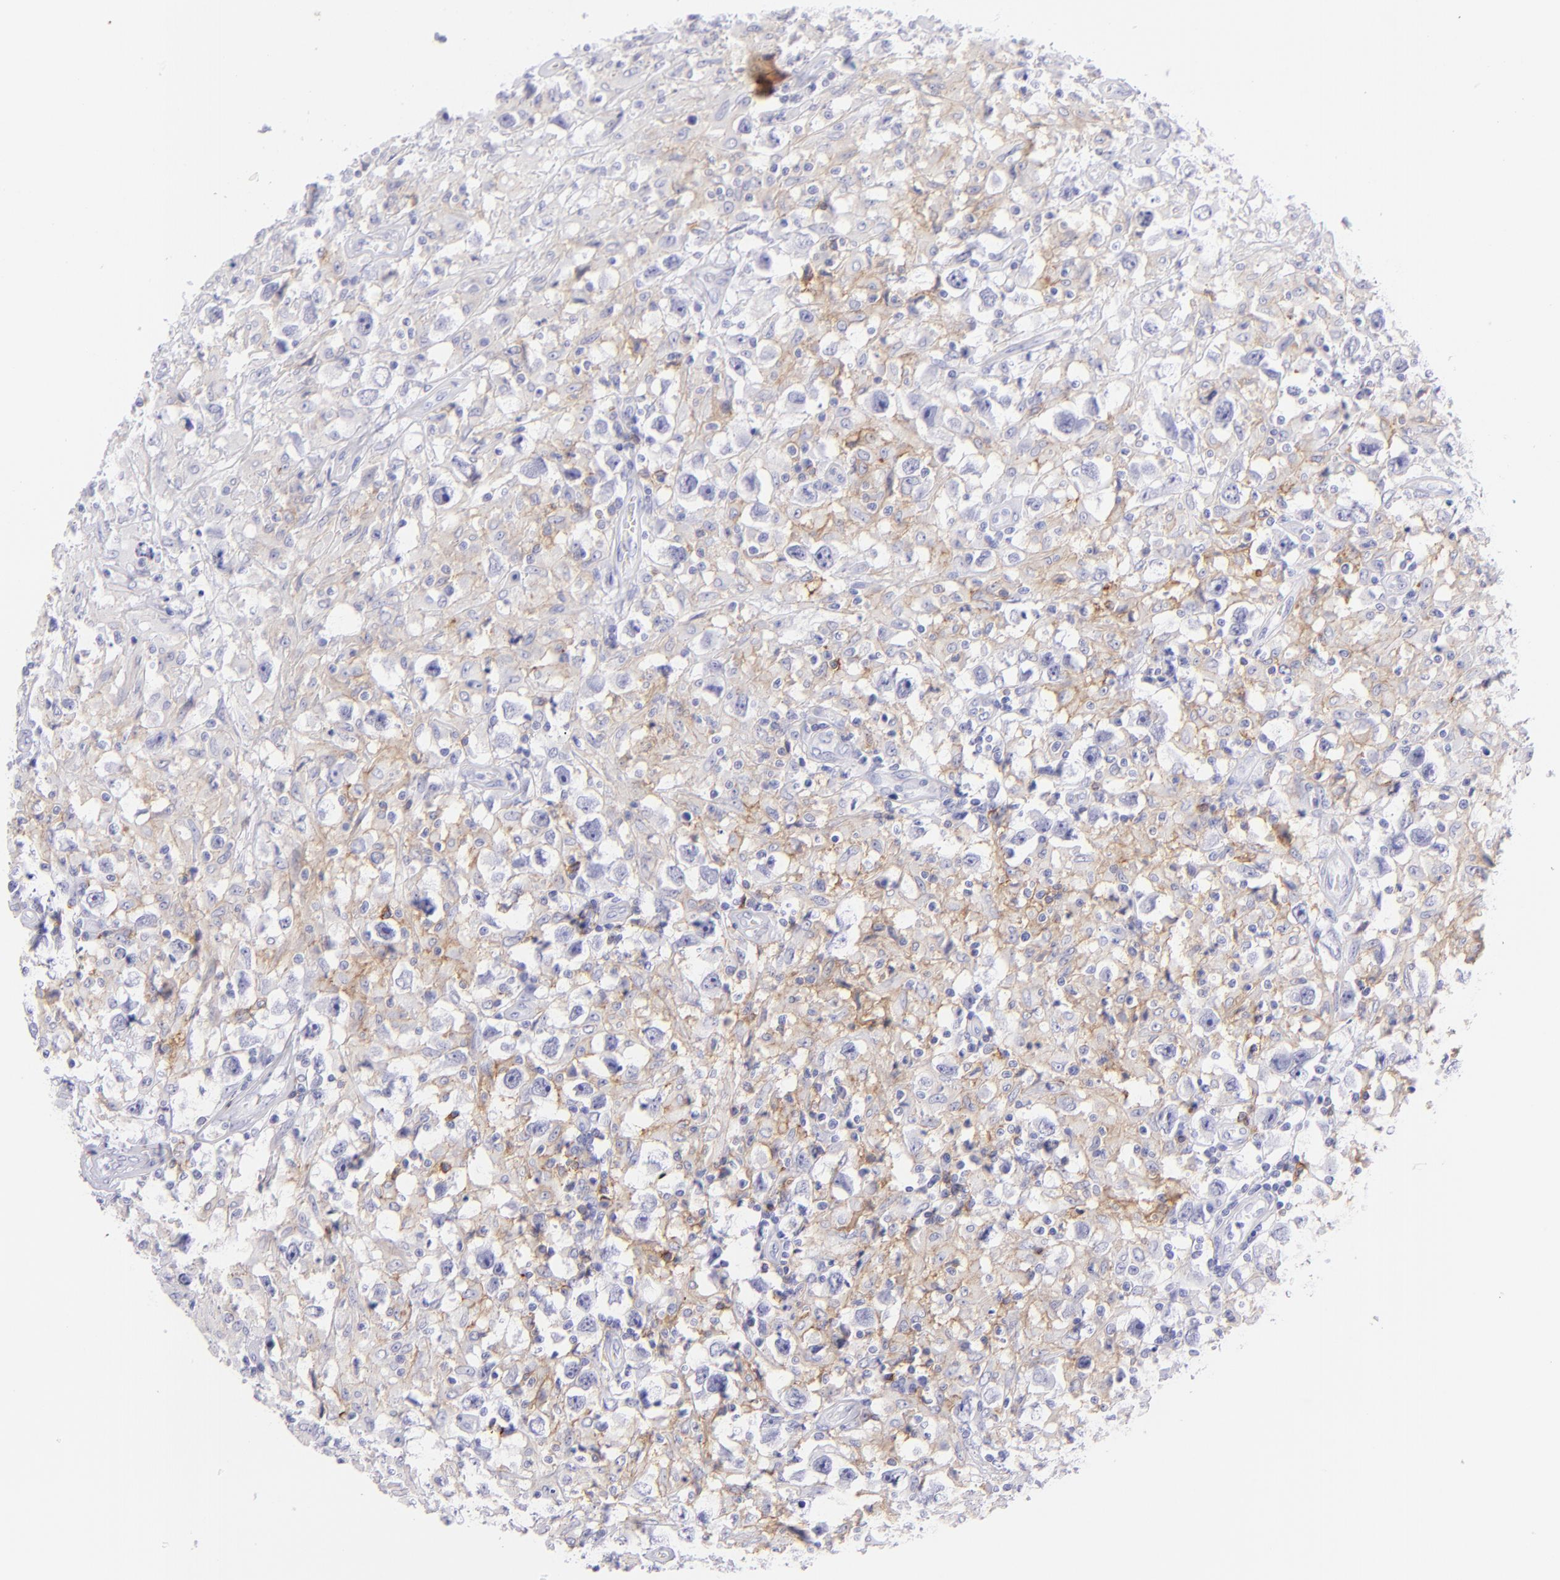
{"staining": {"intensity": "weak", "quantity": "25%-75%", "location": "cytoplasmic/membranous"}, "tissue": "testis cancer", "cell_type": "Tumor cells", "image_type": "cancer", "snomed": [{"axis": "morphology", "description": "Seminoma, NOS"}, {"axis": "topography", "description": "Testis"}], "caption": "Protein expression analysis of human seminoma (testis) reveals weak cytoplasmic/membranous expression in approximately 25%-75% of tumor cells.", "gene": "CD72", "patient": {"sex": "male", "age": 34}}